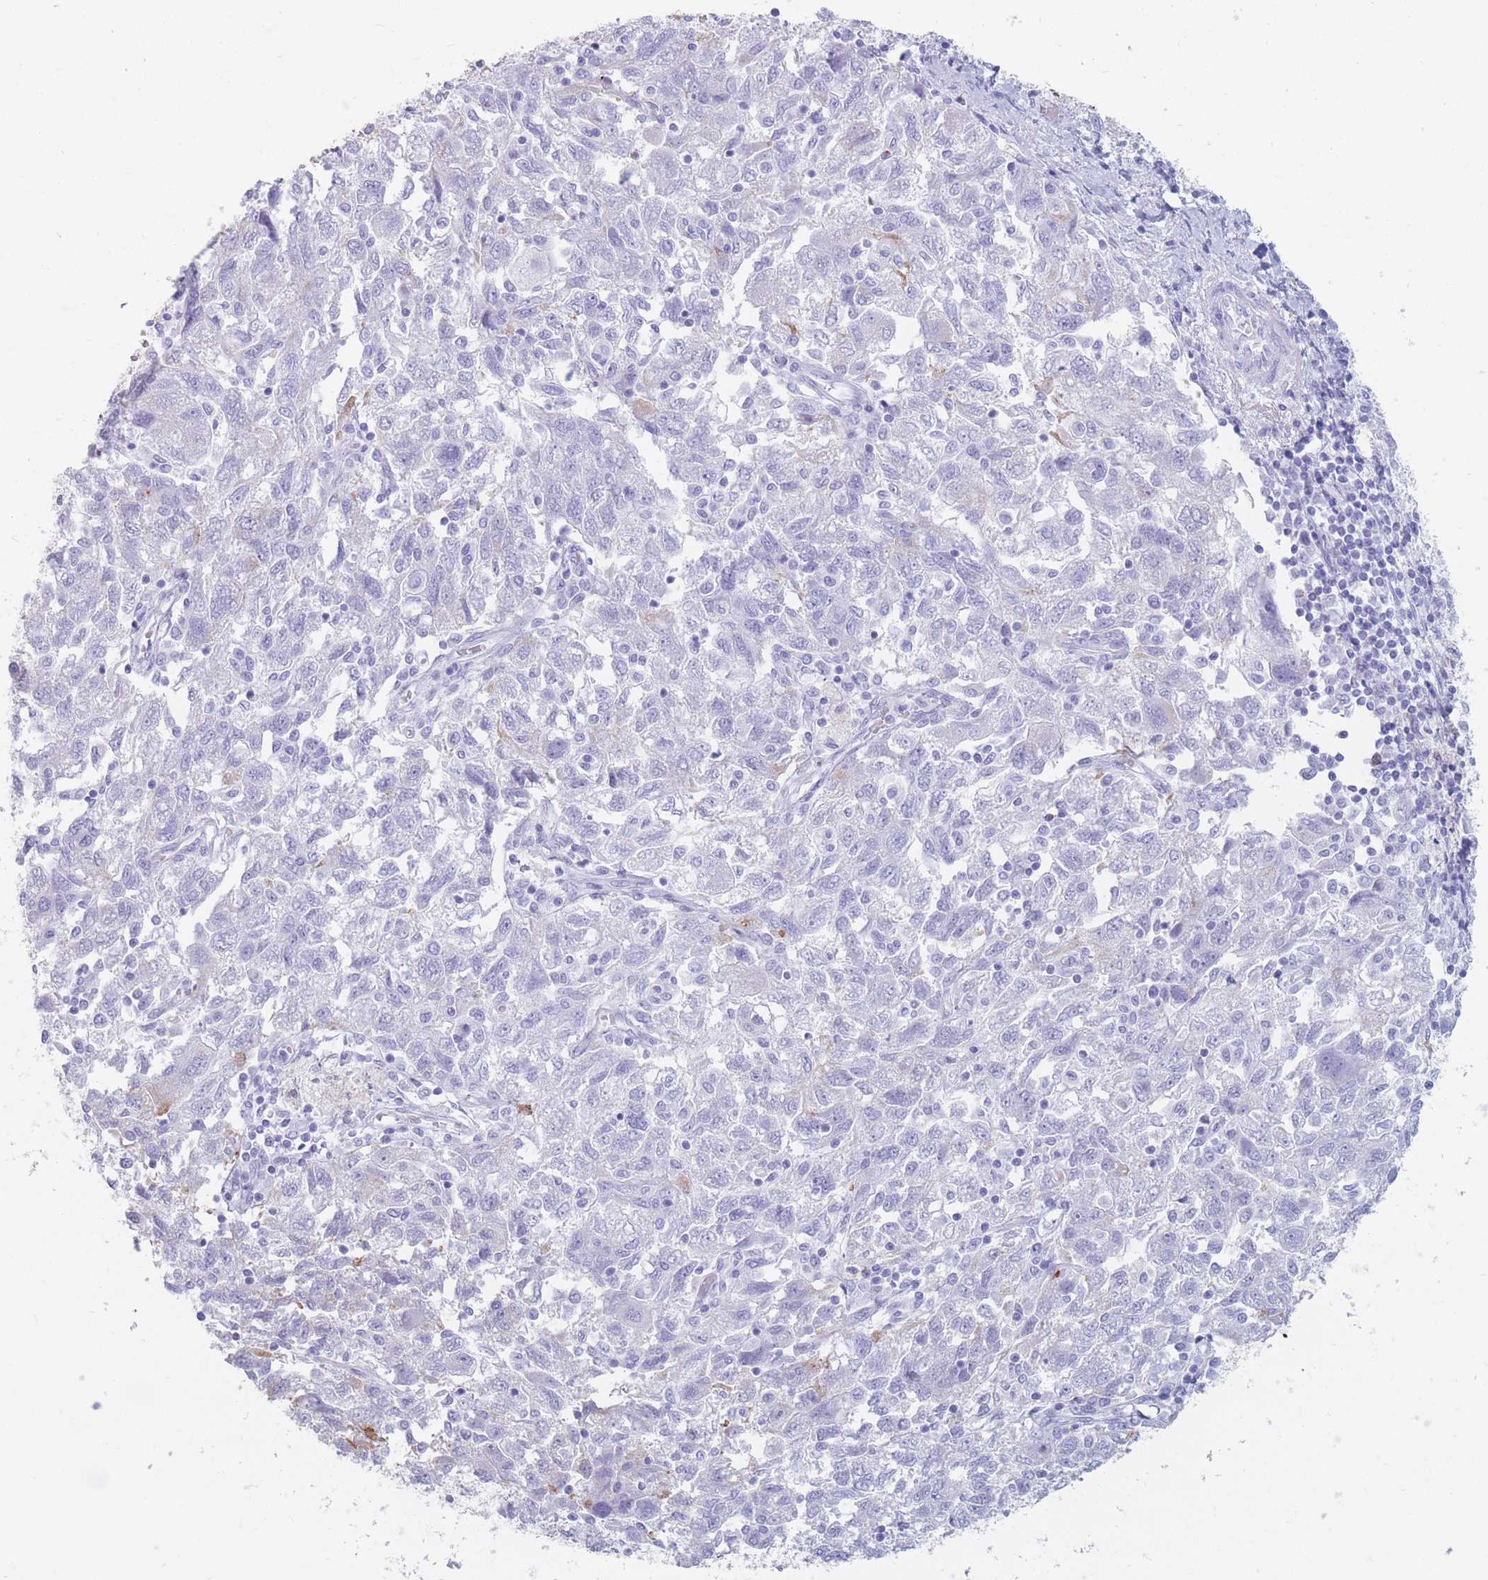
{"staining": {"intensity": "negative", "quantity": "none", "location": "none"}, "tissue": "ovarian cancer", "cell_type": "Tumor cells", "image_type": "cancer", "snomed": [{"axis": "morphology", "description": "Carcinoma, NOS"}, {"axis": "morphology", "description": "Cystadenocarcinoma, serous, NOS"}, {"axis": "topography", "description": "Ovary"}], "caption": "Tumor cells show no significant expression in ovarian cancer (carcinoma).", "gene": "ST3GAL5", "patient": {"sex": "female", "age": 69}}